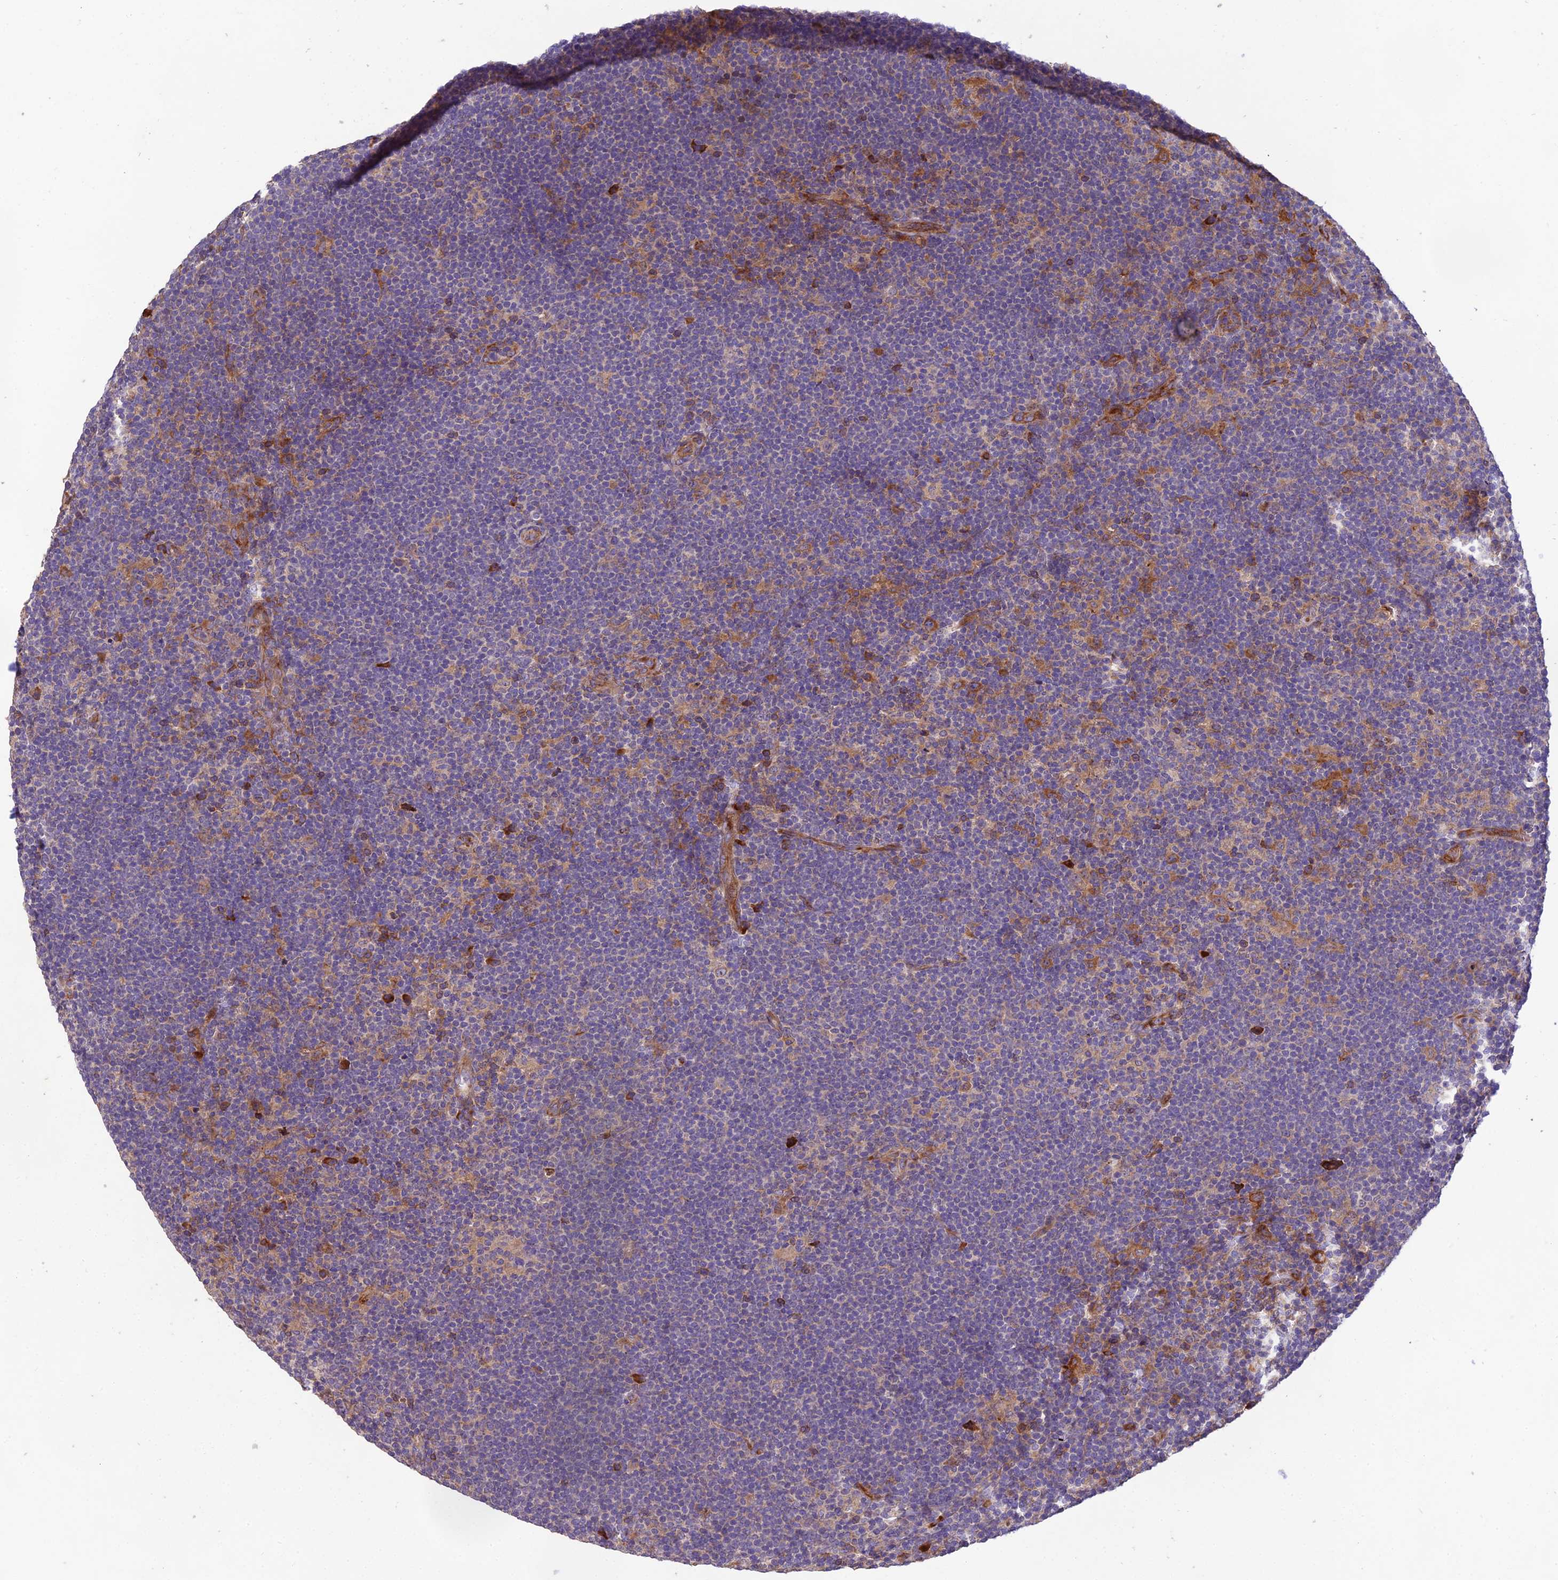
{"staining": {"intensity": "weak", "quantity": "<25%", "location": "cytoplasmic/membranous"}, "tissue": "lymphoma", "cell_type": "Tumor cells", "image_type": "cancer", "snomed": [{"axis": "morphology", "description": "Hodgkin's disease, NOS"}, {"axis": "topography", "description": "Lymph node"}], "caption": "This is an immunohistochemistry image of Hodgkin's disease. There is no expression in tumor cells.", "gene": "CENPL", "patient": {"sex": "female", "age": 57}}